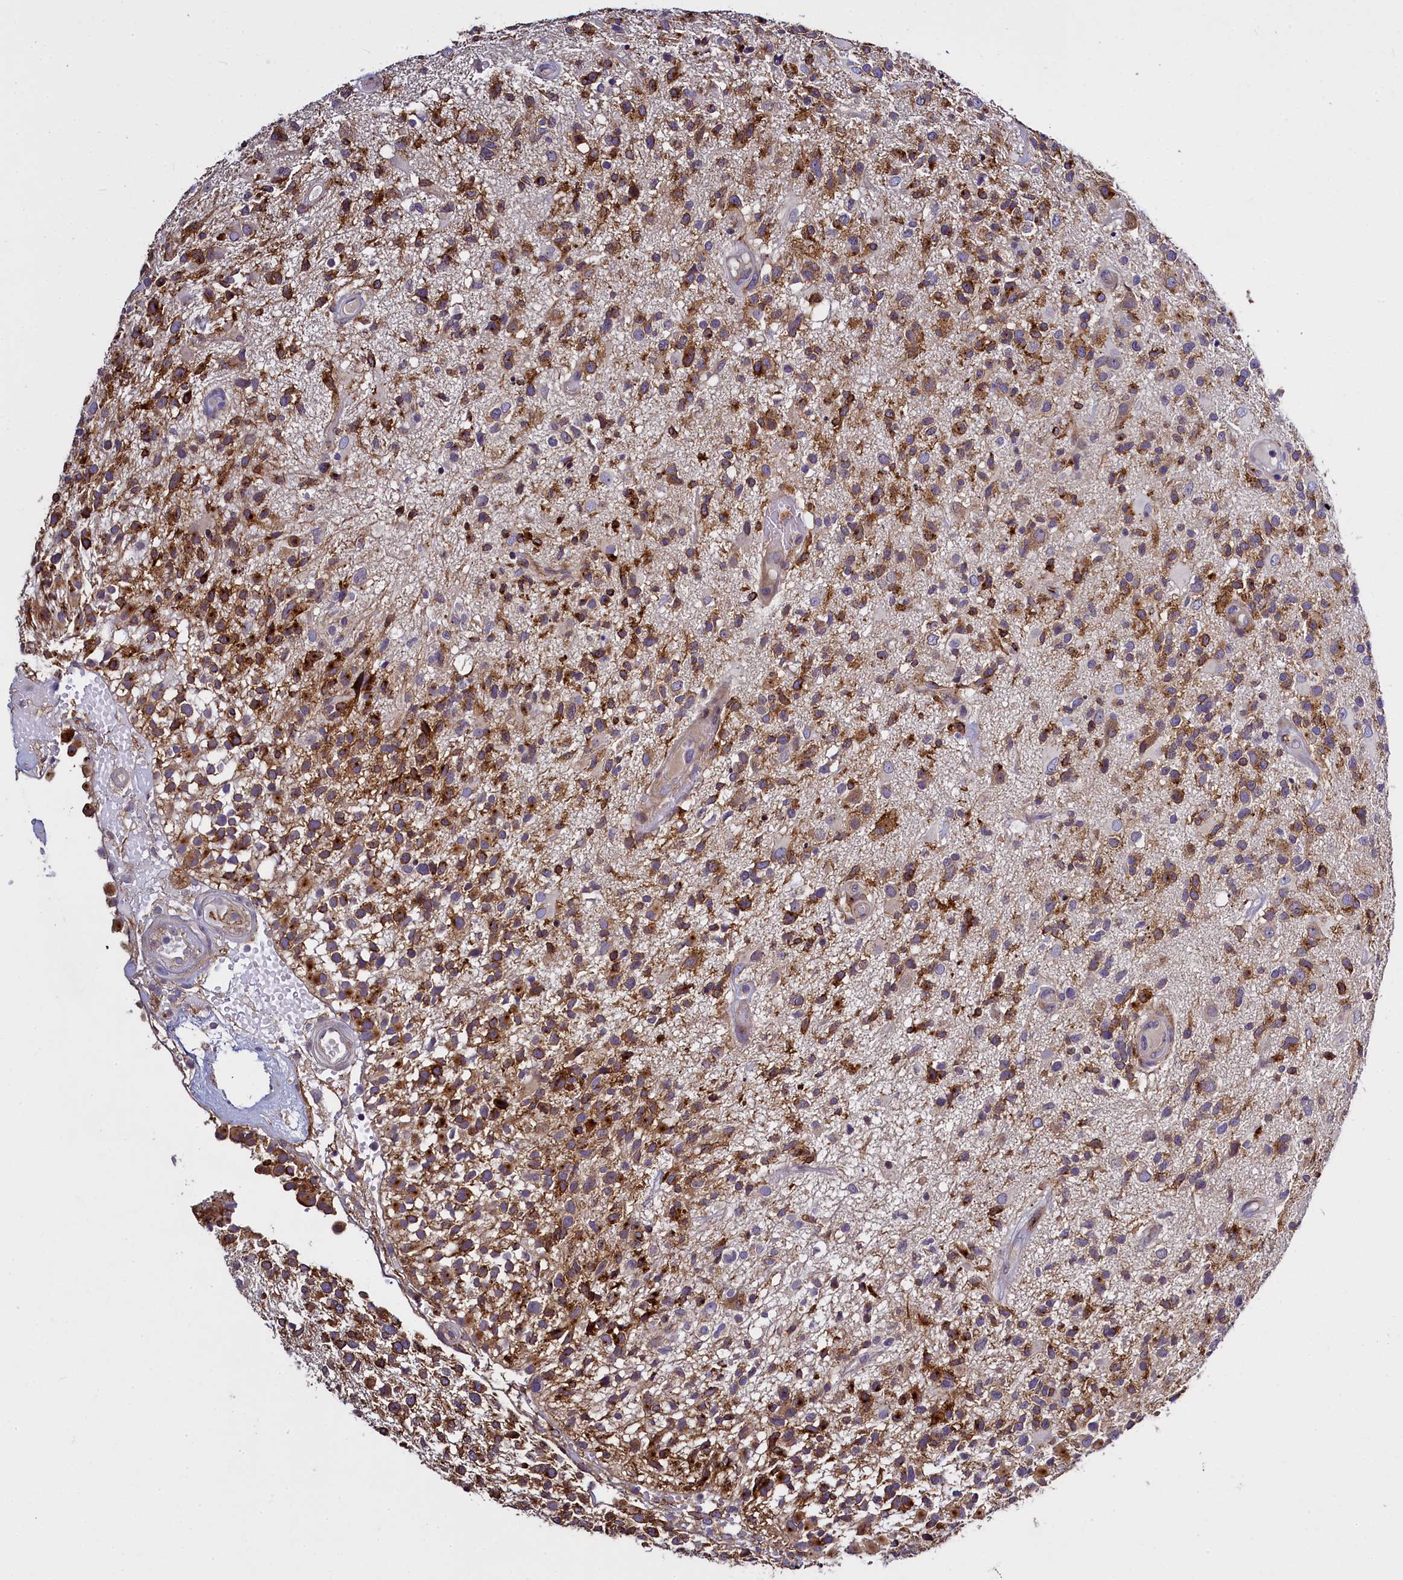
{"staining": {"intensity": "moderate", "quantity": ">75%", "location": "cytoplasmic/membranous"}, "tissue": "glioma", "cell_type": "Tumor cells", "image_type": "cancer", "snomed": [{"axis": "morphology", "description": "Glioma, malignant, High grade"}, {"axis": "morphology", "description": "Glioblastoma, NOS"}, {"axis": "topography", "description": "Brain"}], "caption": "DAB (3,3'-diaminobenzidine) immunohistochemical staining of human glioblastoma demonstrates moderate cytoplasmic/membranous protein staining in approximately >75% of tumor cells.", "gene": "MRC2", "patient": {"sex": "male", "age": 60}}